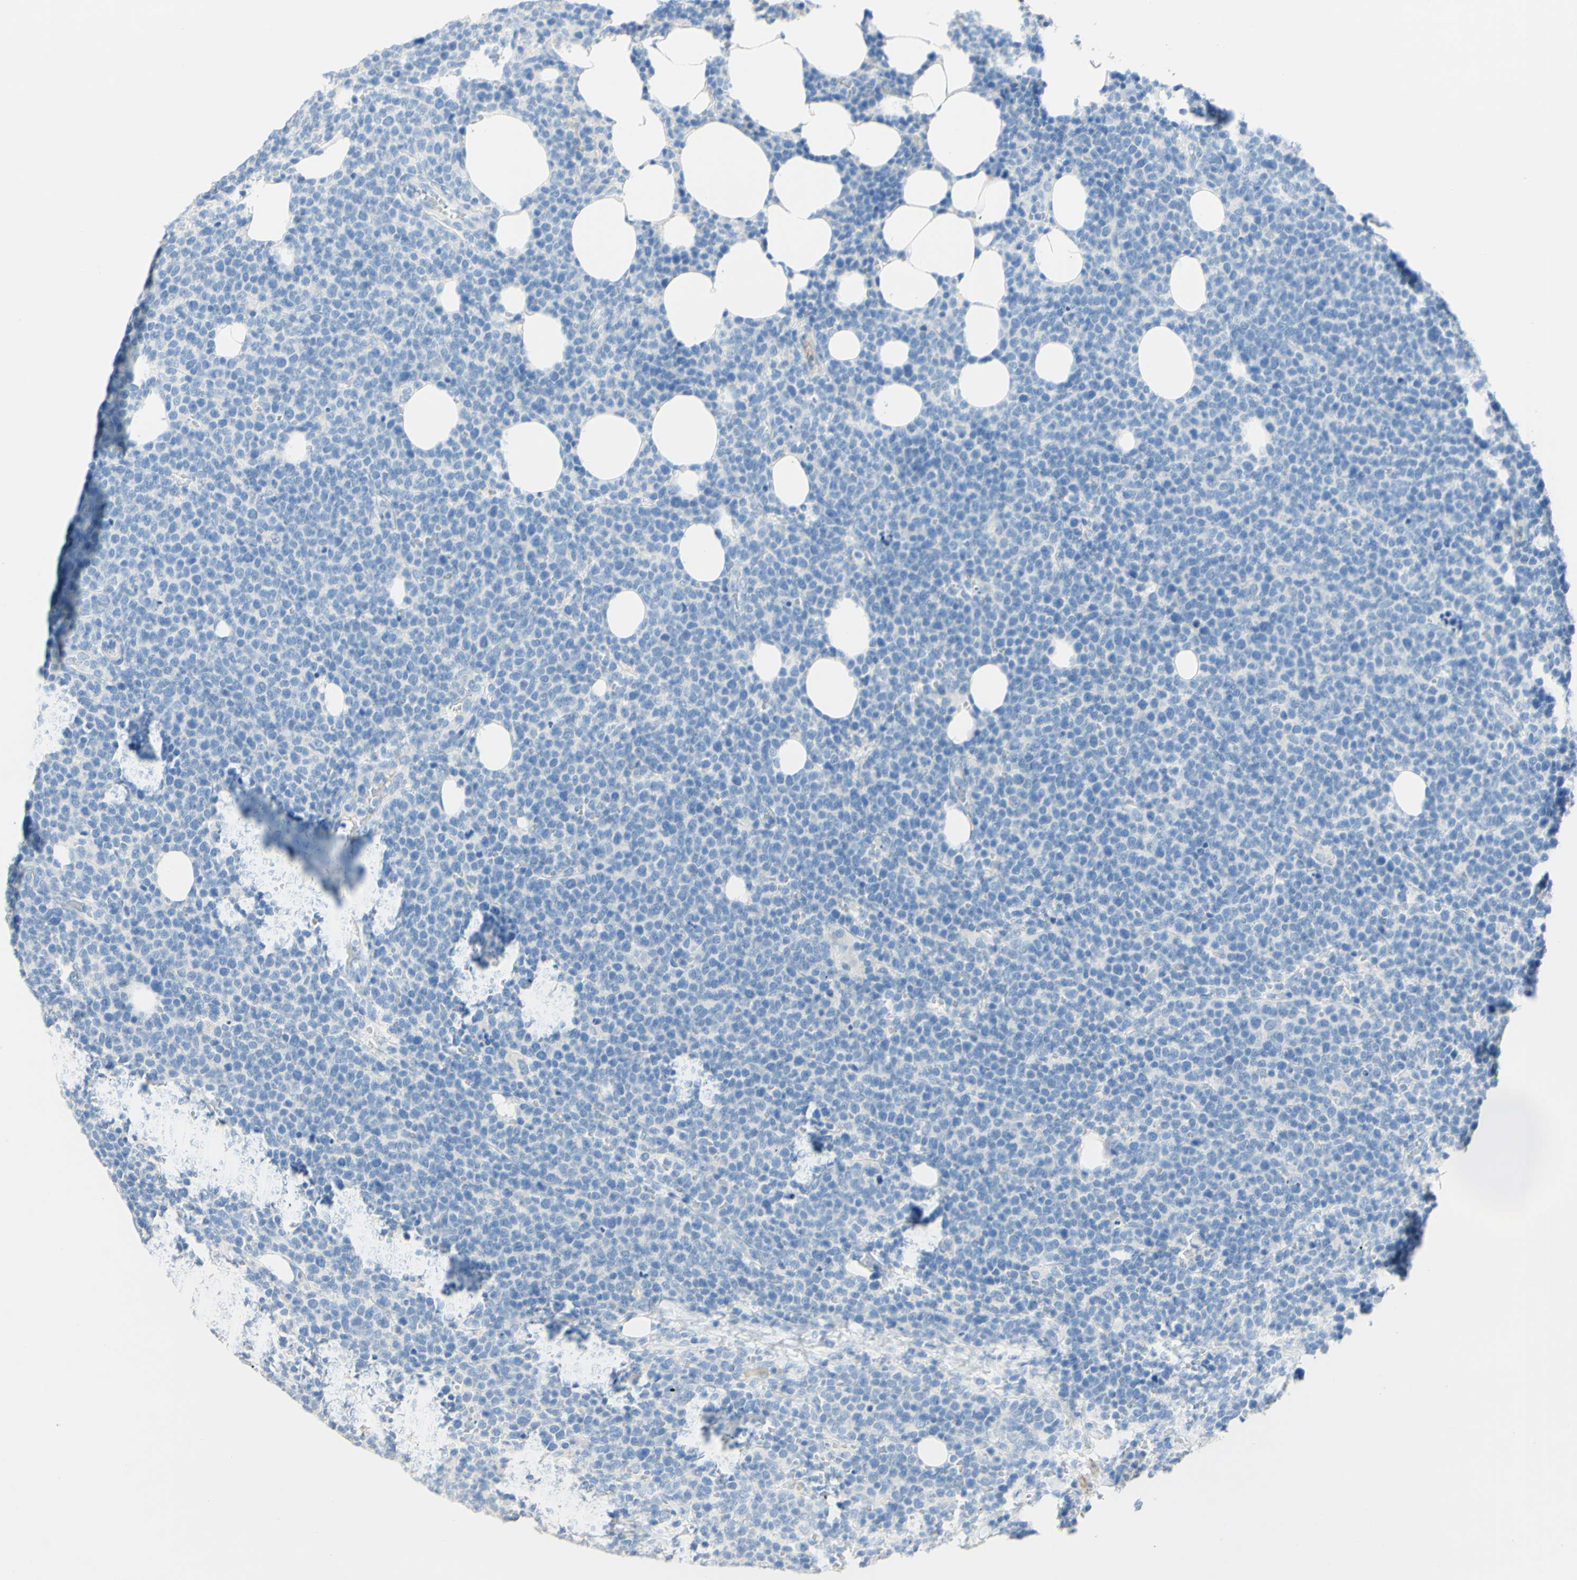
{"staining": {"intensity": "negative", "quantity": "none", "location": "none"}, "tissue": "lymphoma", "cell_type": "Tumor cells", "image_type": "cancer", "snomed": [{"axis": "morphology", "description": "Malignant lymphoma, non-Hodgkin's type, High grade"}, {"axis": "topography", "description": "Lymph node"}], "caption": "Immunohistochemistry (IHC) of lymphoma reveals no positivity in tumor cells. (DAB IHC with hematoxylin counter stain).", "gene": "DSC2", "patient": {"sex": "male", "age": 61}}